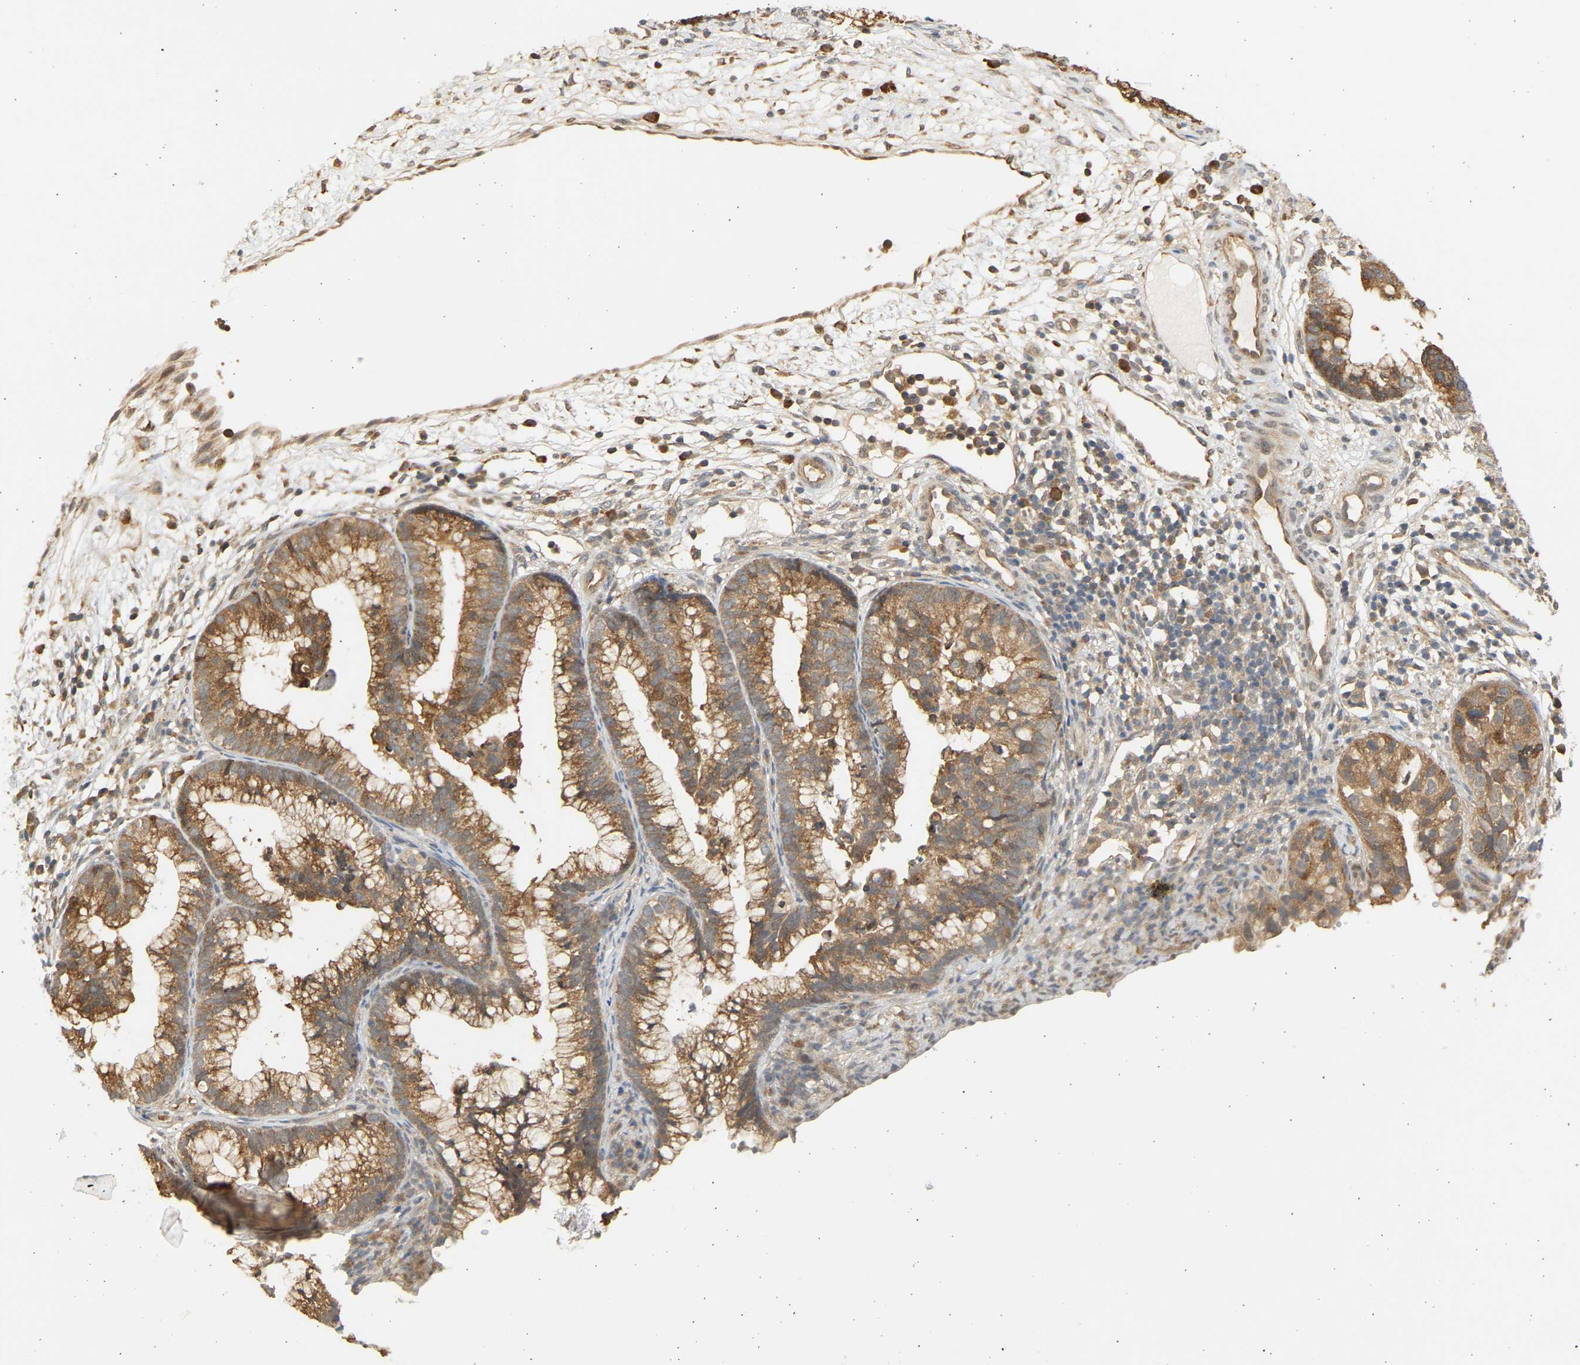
{"staining": {"intensity": "moderate", "quantity": ">75%", "location": "cytoplasmic/membranous"}, "tissue": "cervical cancer", "cell_type": "Tumor cells", "image_type": "cancer", "snomed": [{"axis": "morphology", "description": "Adenocarcinoma, NOS"}, {"axis": "topography", "description": "Cervix"}], "caption": "Protein expression analysis of human cervical cancer (adenocarcinoma) reveals moderate cytoplasmic/membranous positivity in about >75% of tumor cells. (Stains: DAB in brown, nuclei in blue, Microscopy: brightfield microscopy at high magnification).", "gene": "B4GALT6", "patient": {"sex": "female", "age": 44}}